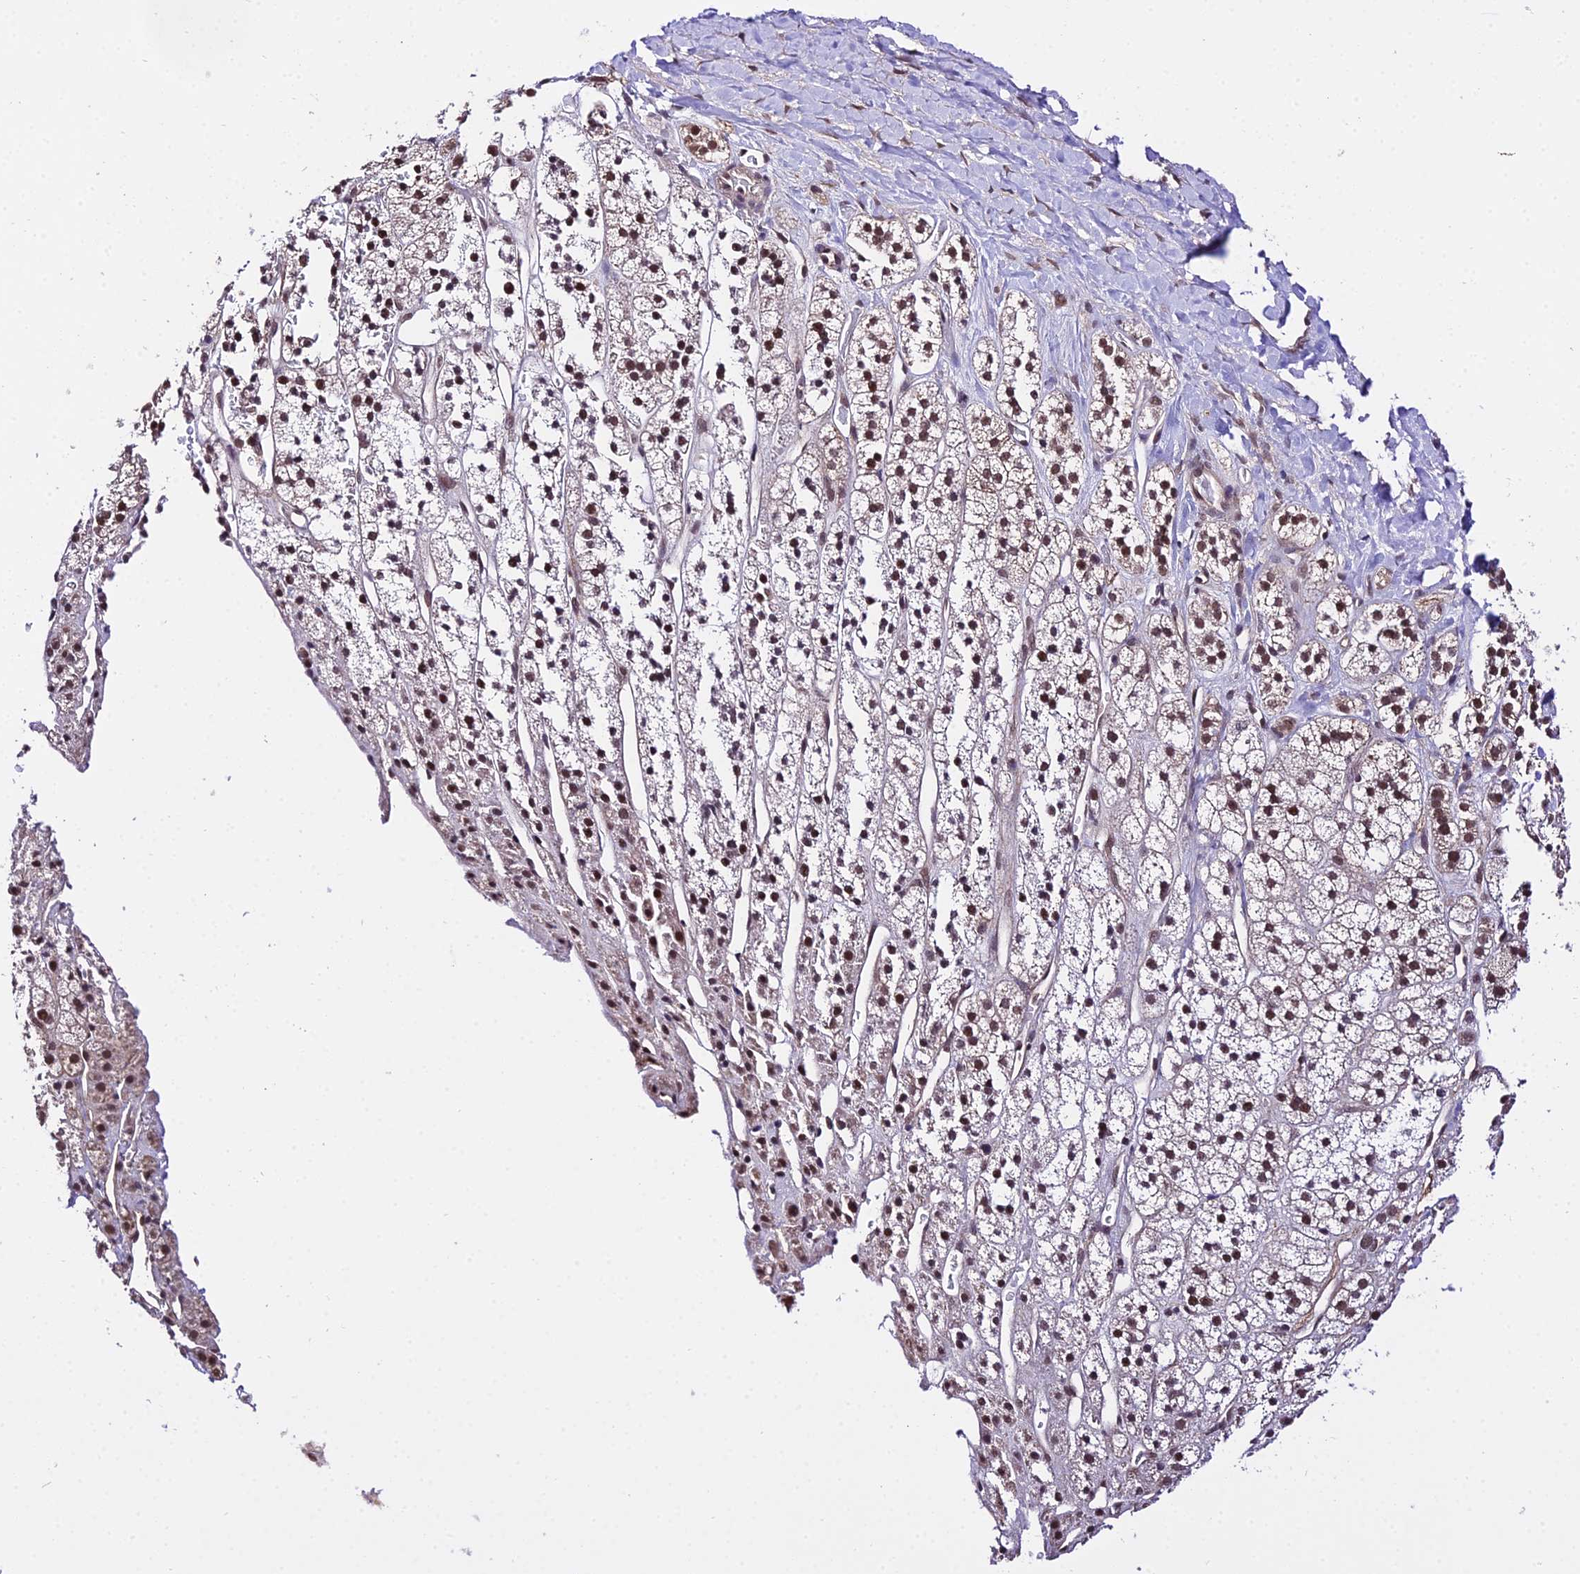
{"staining": {"intensity": "moderate", "quantity": ">75%", "location": "nuclear"}, "tissue": "adrenal gland", "cell_type": "Glandular cells", "image_type": "normal", "snomed": [{"axis": "morphology", "description": "Normal tissue, NOS"}, {"axis": "topography", "description": "Adrenal gland"}], "caption": "Moderate nuclear protein expression is appreciated in approximately >75% of glandular cells in adrenal gland. Immunohistochemistry (ihc) stains the protein of interest in brown and the nuclei are stained blue.", "gene": "POLR2I", "patient": {"sex": "male", "age": 56}}